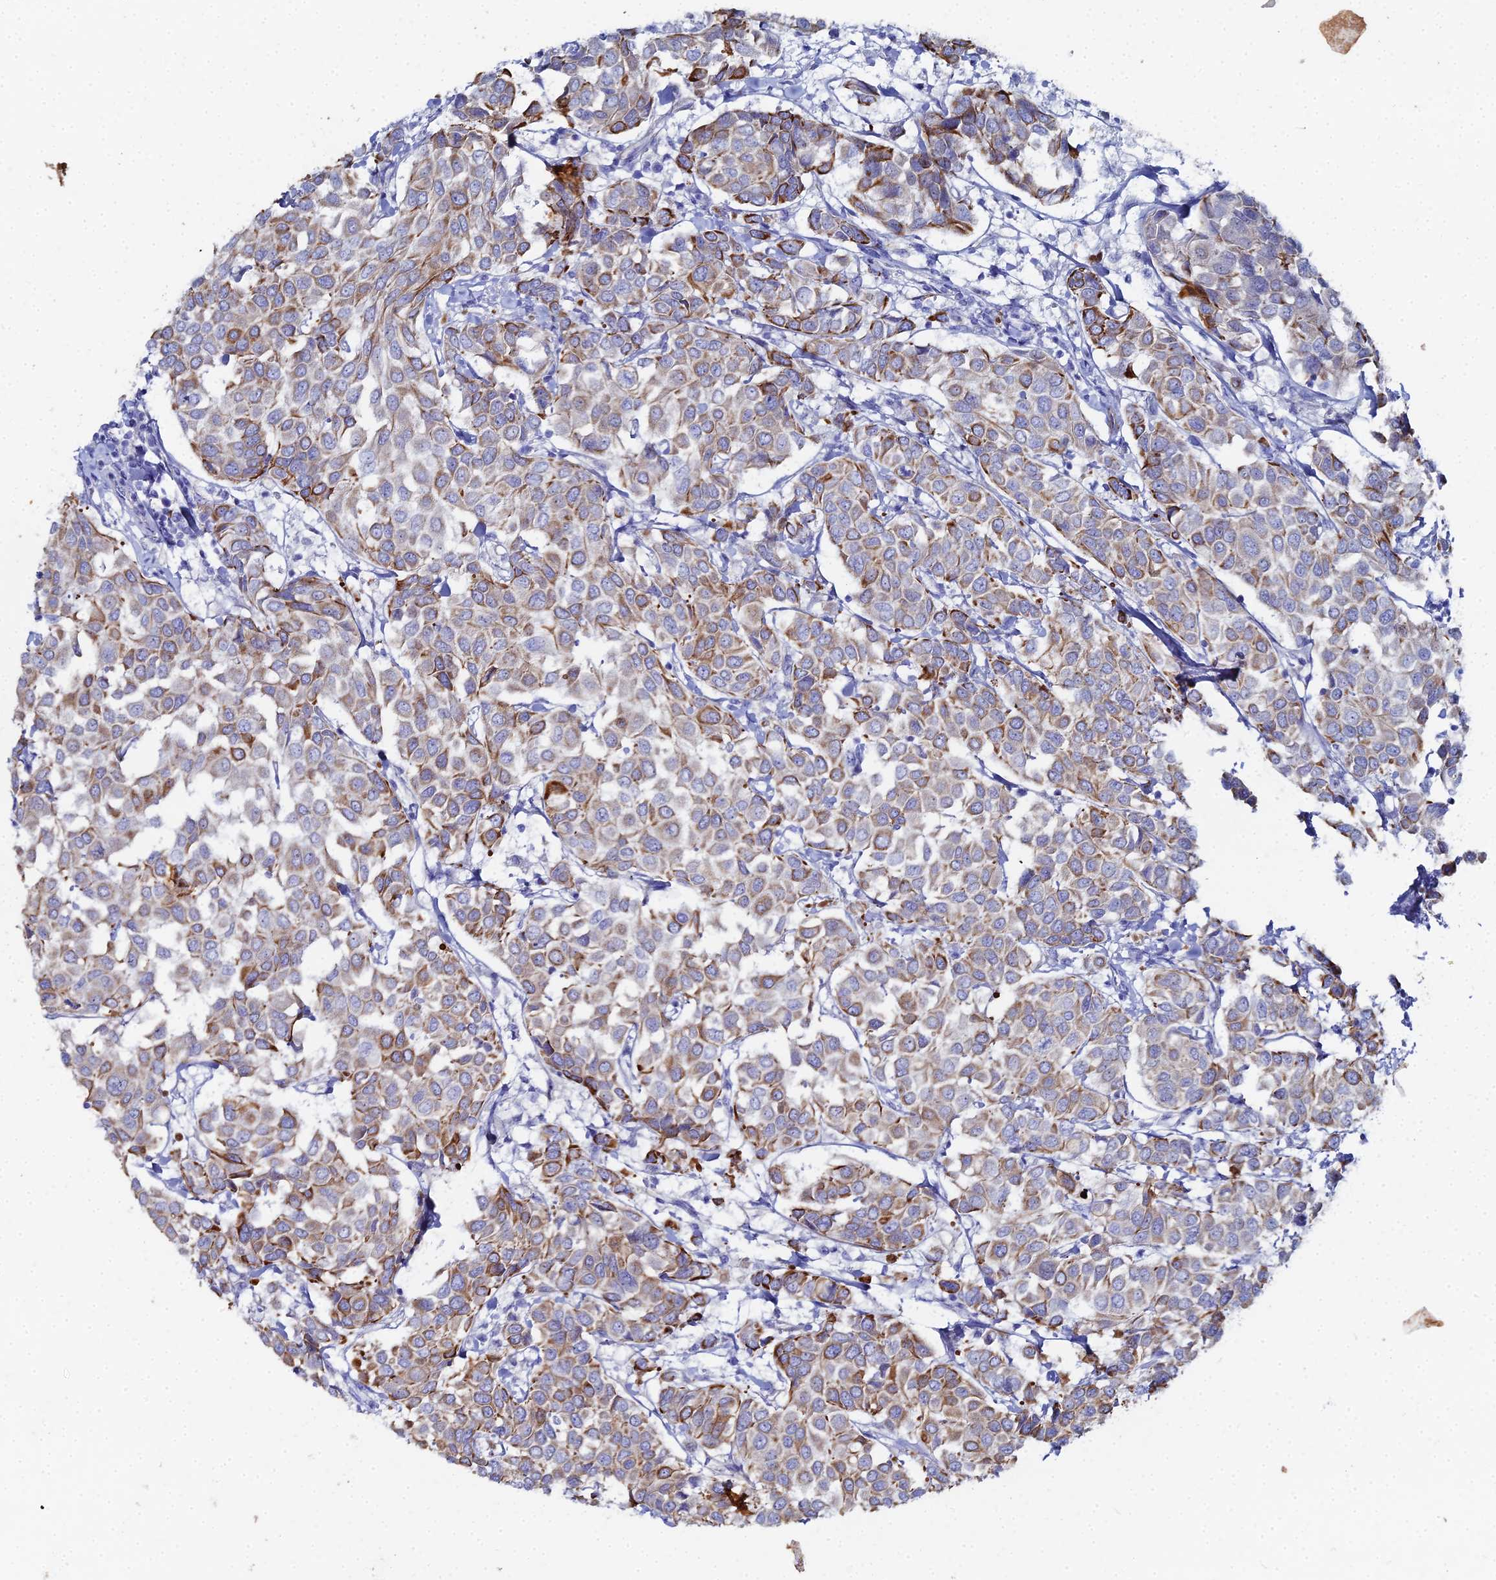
{"staining": {"intensity": "moderate", "quantity": "25%-75%", "location": "cytoplasmic/membranous"}, "tissue": "breast cancer", "cell_type": "Tumor cells", "image_type": "cancer", "snomed": [{"axis": "morphology", "description": "Duct carcinoma"}, {"axis": "topography", "description": "Breast"}], "caption": "This histopathology image exhibits breast cancer stained with IHC to label a protein in brown. The cytoplasmic/membranous of tumor cells show moderate positivity for the protein. Nuclei are counter-stained blue.", "gene": "DHX34", "patient": {"sex": "female", "age": 55}}